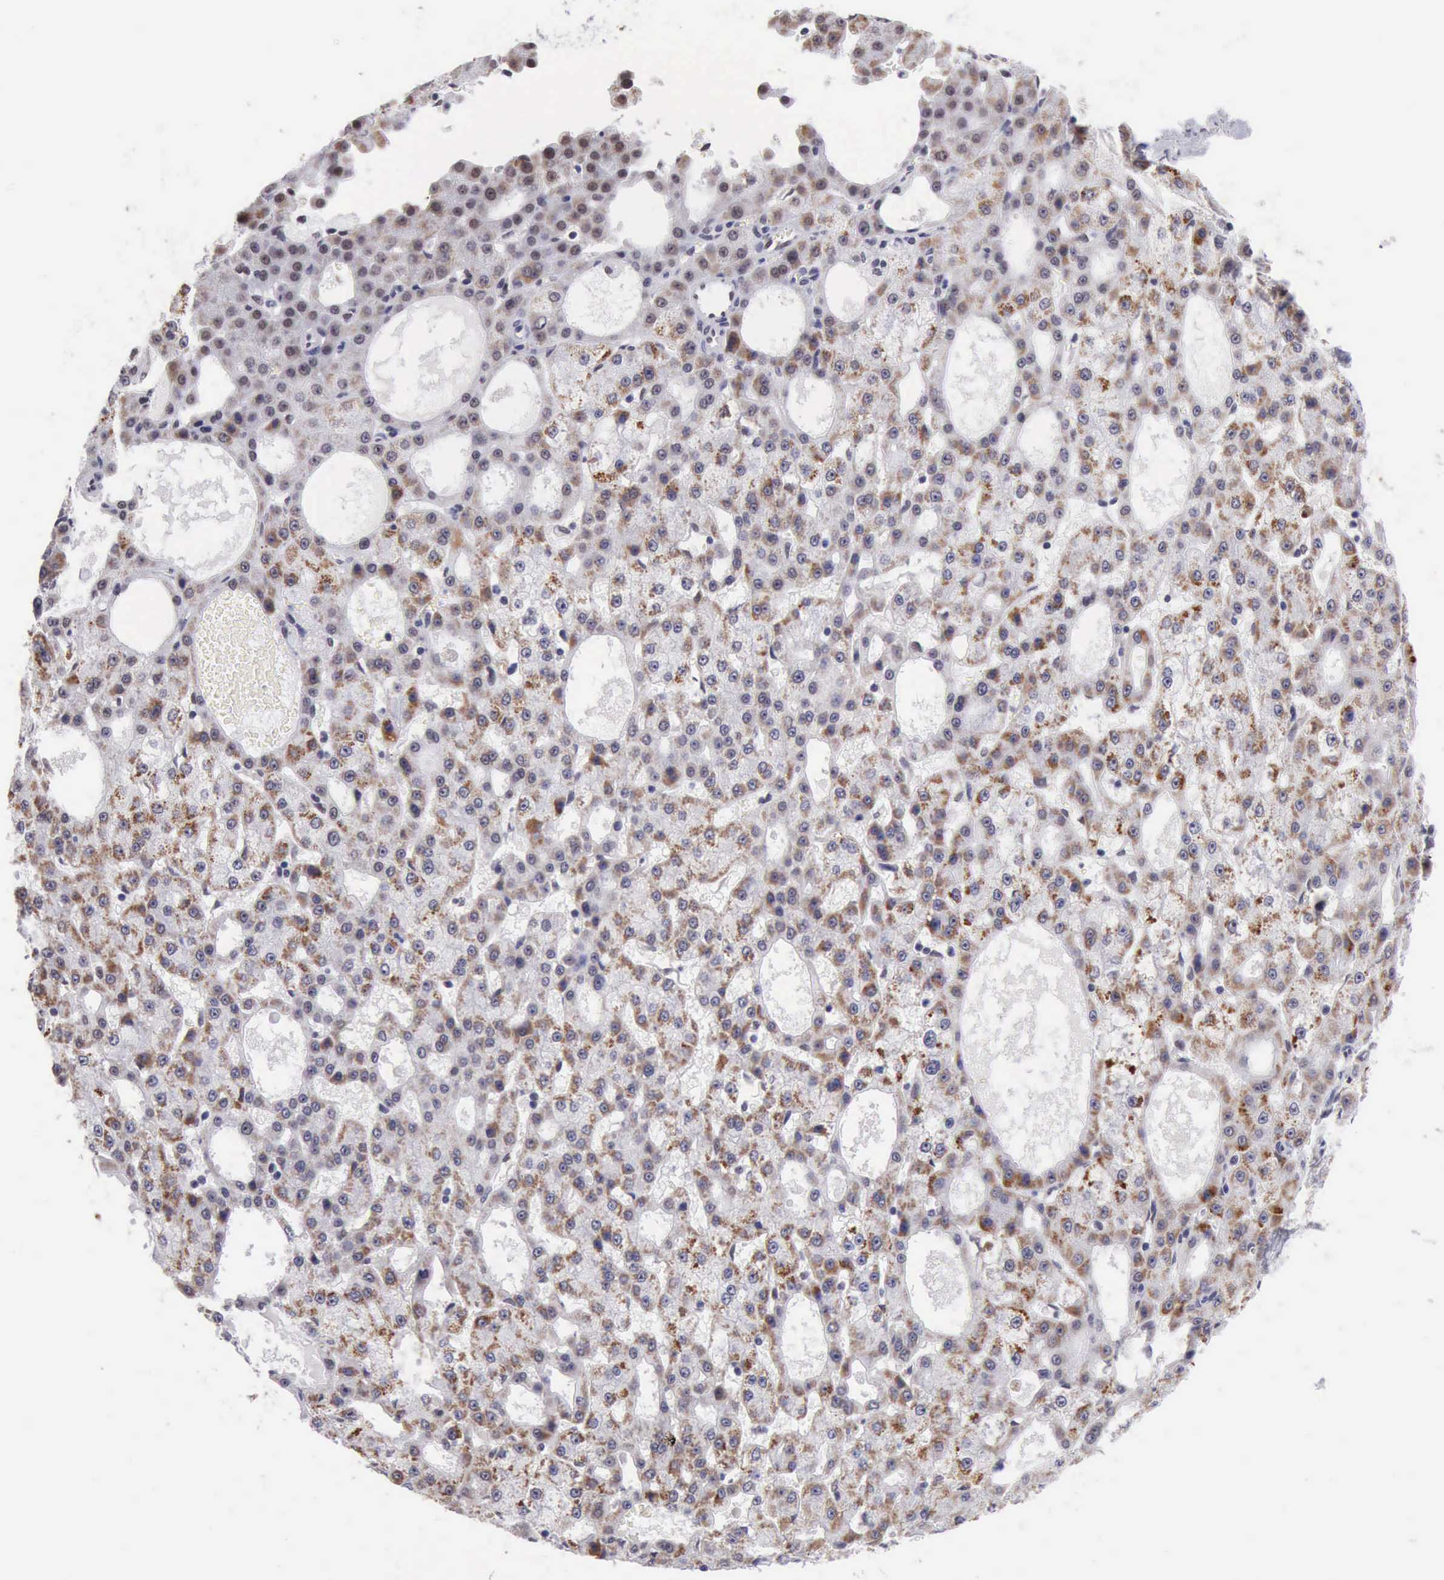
{"staining": {"intensity": "moderate", "quantity": "25%-75%", "location": "cytoplasmic/membranous"}, "tissue": "liver cancer", "cell_type": "Tumor cells", "image_type": "cancer", "snomed": [{"axis": "morphology", "description": "Carcinoma, Hepatocellular, NOS"}, {"axis": "topography", "description": "Liver"}], "caption": "High-magnification brightfield microscopy of liver cancer stained with DAB (3,3'-diaminobenzidine) (brown) and counterstained with hematoxylin (blue). tumor cells exhibit moderate cytoplasmic/membranous expression is present in about25%-75% of cells.", "gene": "ERCC4", "patient": {"sex": "male", "age": 47}}